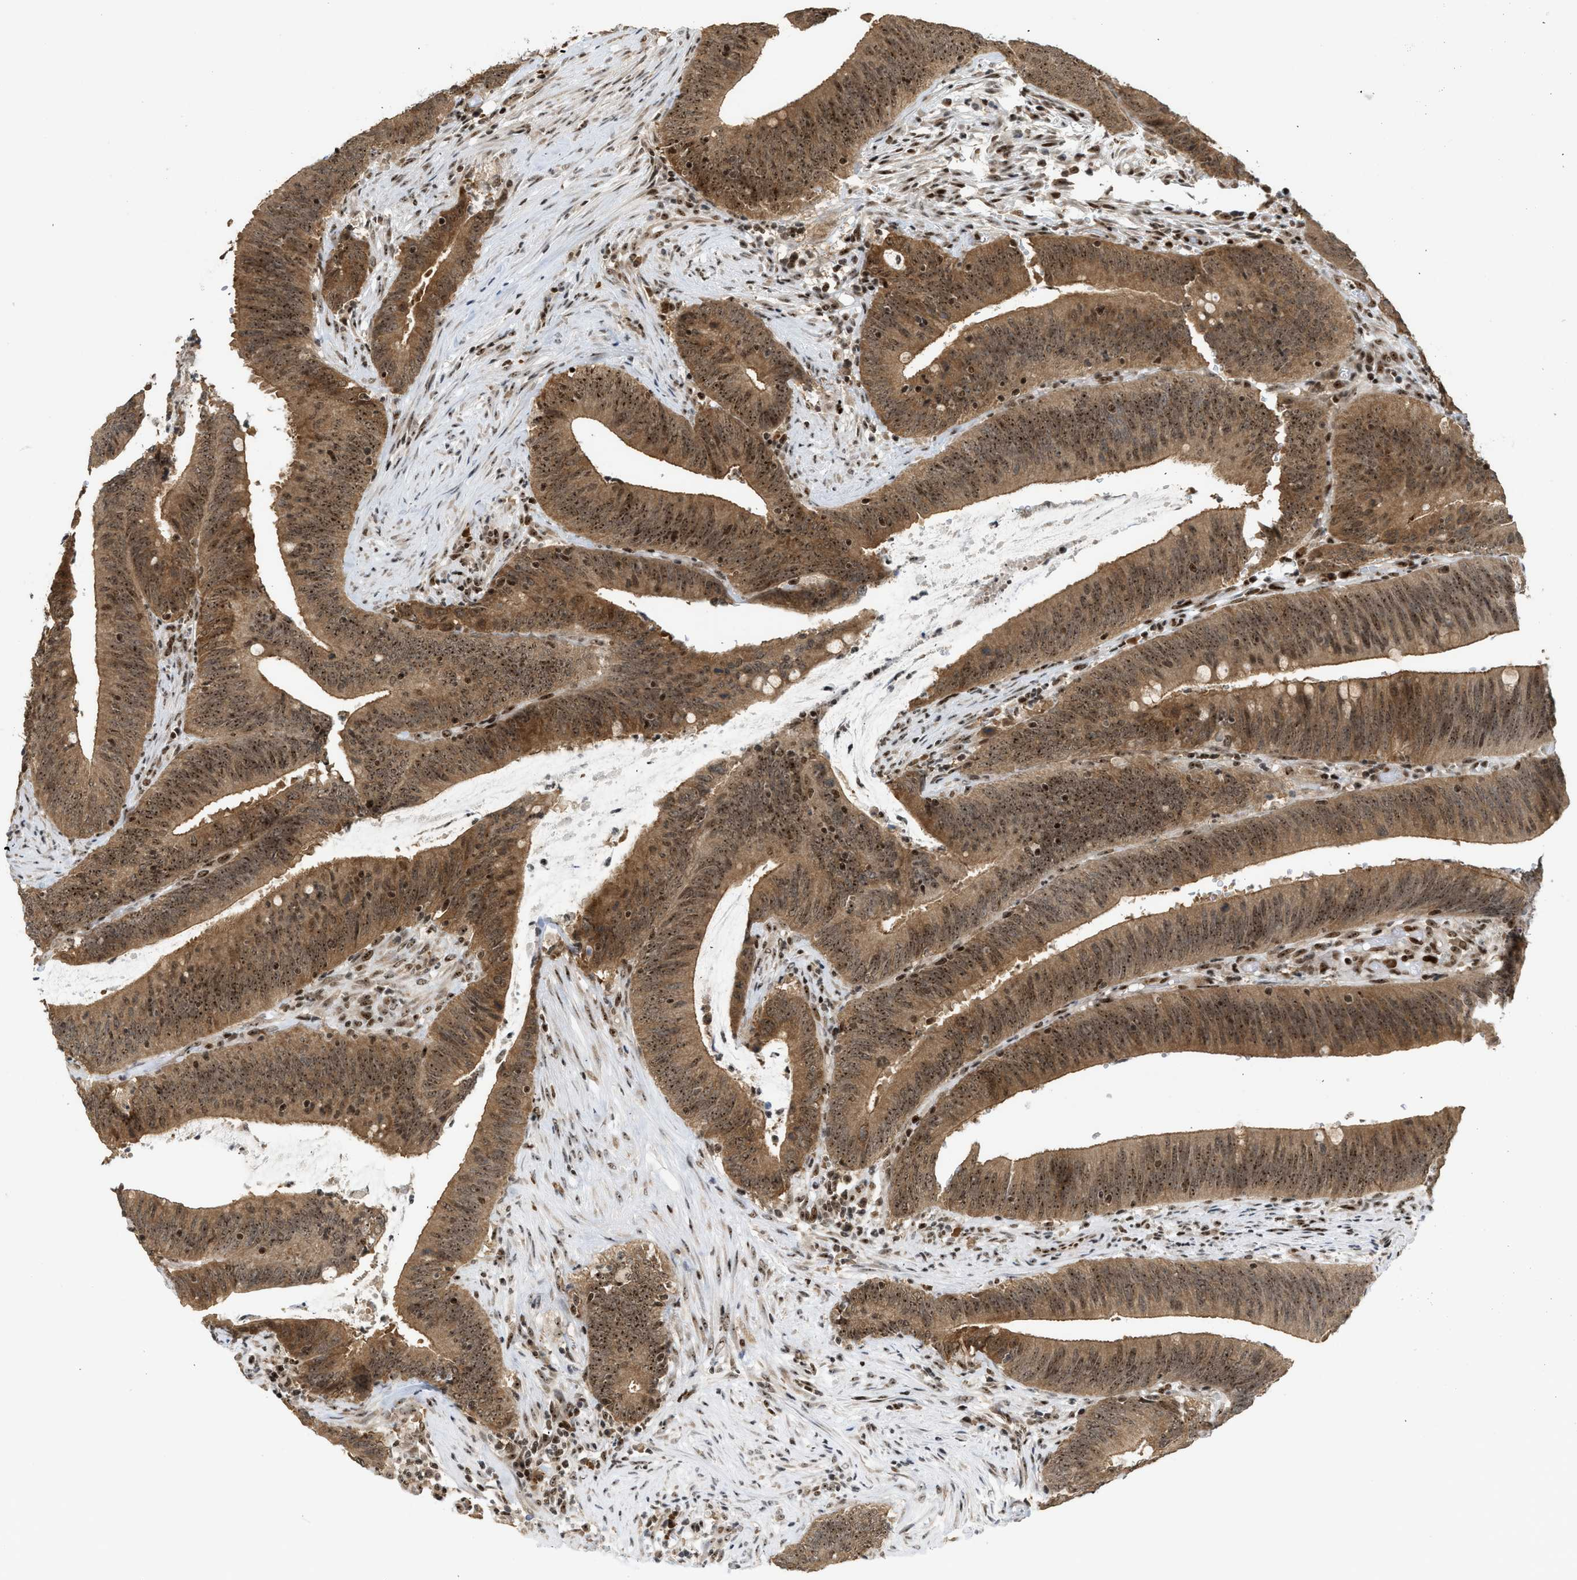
{"staining": {"intensity": "moderate", "quantity": ">75%", "location": "cytoplasmic/membranous,nuclear"}, "tissue": "colorectal cancer", "cell_type": "Tumor cells", "image_type": "cancer", "snomed": [{"axis": "morphology", "description": "Normal tissue, NOS"}, {"axis": "morphology", "description": "Adenocarcinoma, NOS"}, {"axis": "topography", "description": "Rectum"}], "caption": "The immunohistochemical stain shows moderate cytoplasmic/membranous and nuclear positivity in tumor cells of colorectal cancer tissue. Nuclei are stained in blue.", "gene": "ZNF22", "patient": {"sex": "female", "age": 66}}